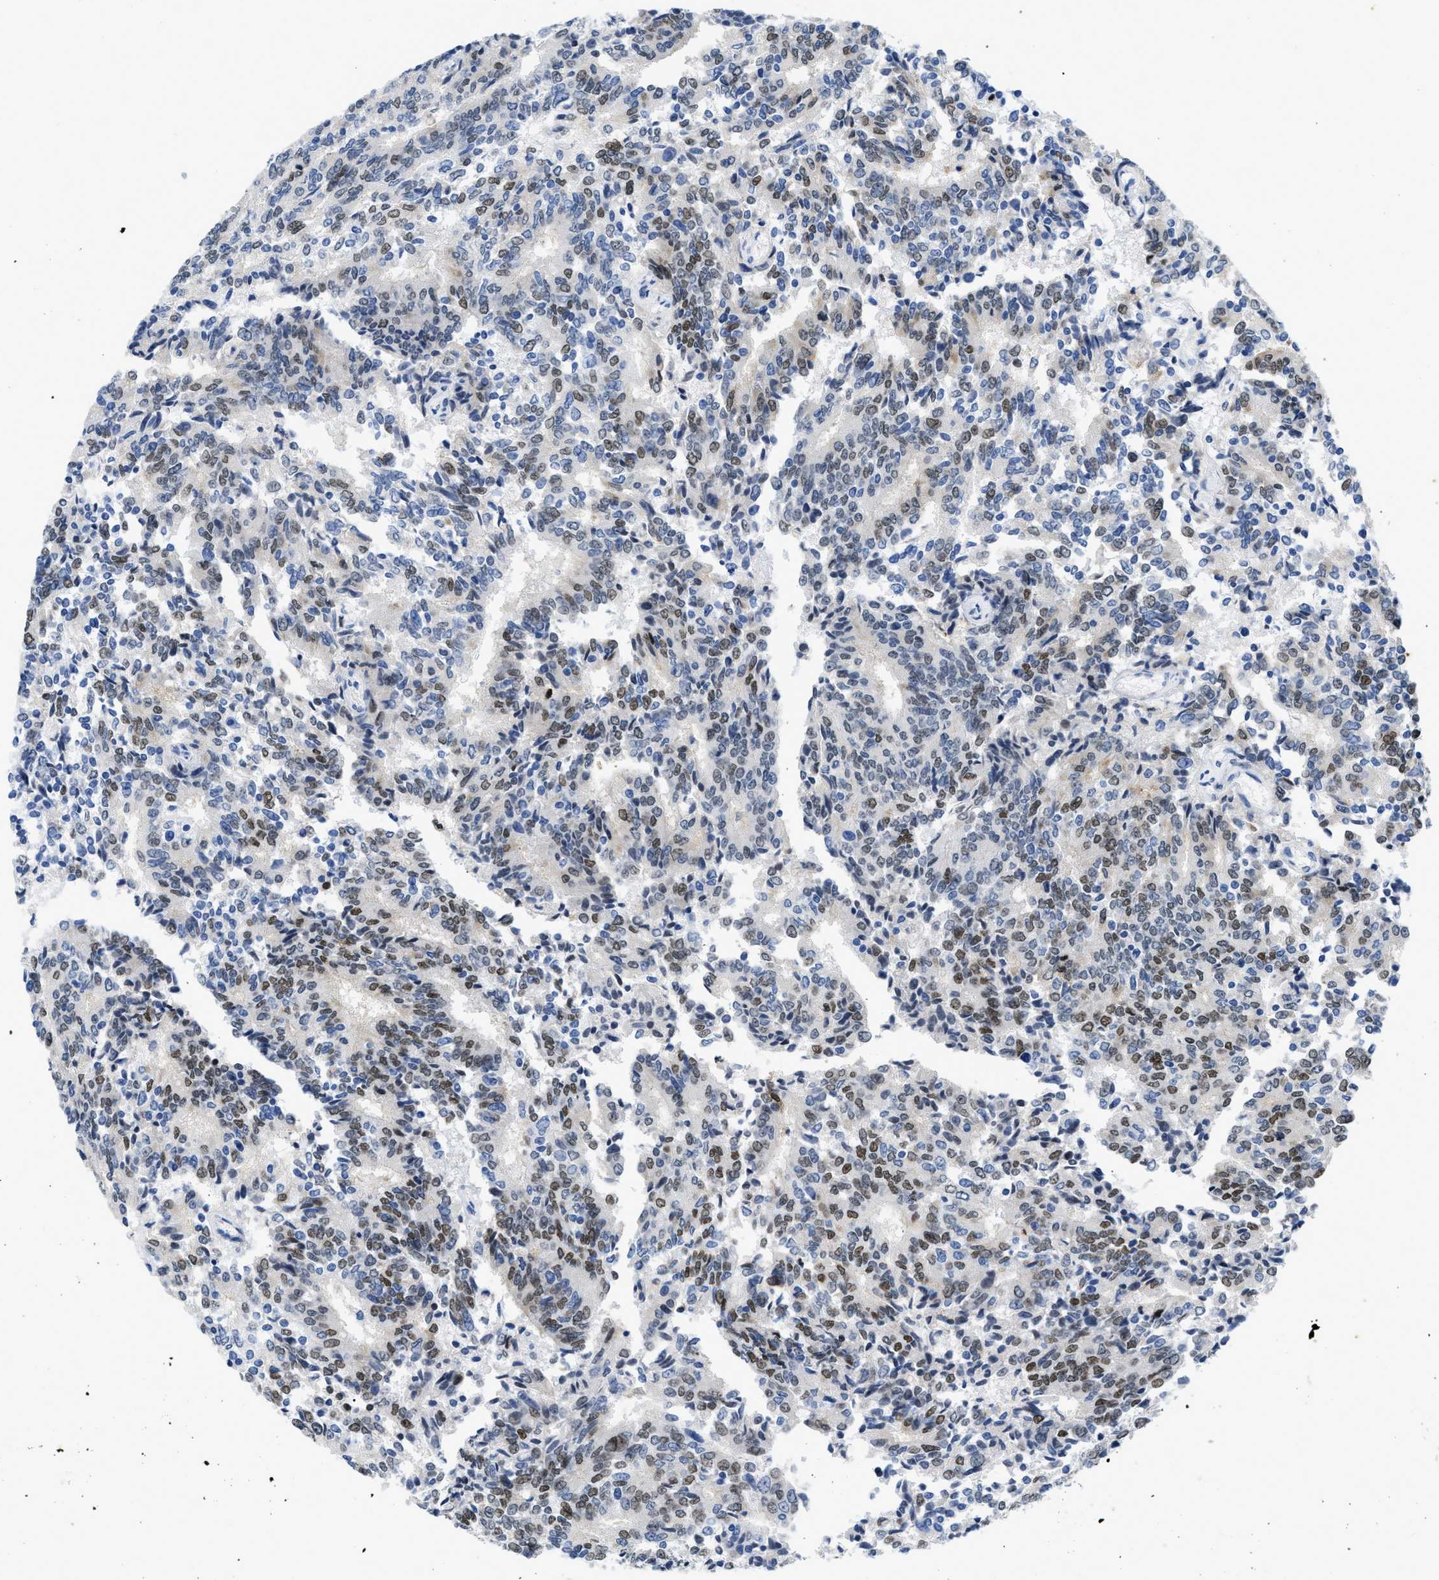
{"staining": {"intensity": "moderate", "quantity": "25%-75%", "location": "nuclear"}, "tissue": "prostate cancer", "cell_type": "Tumor cells", "image_type": "cancer", "snomed": [{"axis": "morphology", "description": "Normal tissue, NOS"}, {"axis": "morphology", "description": "Adenocarcinoma, High grade"}, {"axis": "topography", "description": "Prostate"}, {"axis": "topography", "description": "Seminal veicle"}], "caption": "A brown stain labels moderate nuclear positivity of a protein in prostate cancer (high-grade adenocarcinoma) tumor cells.", "gene": "NFIX", "patient": {"sex": "male", "age": 55}}